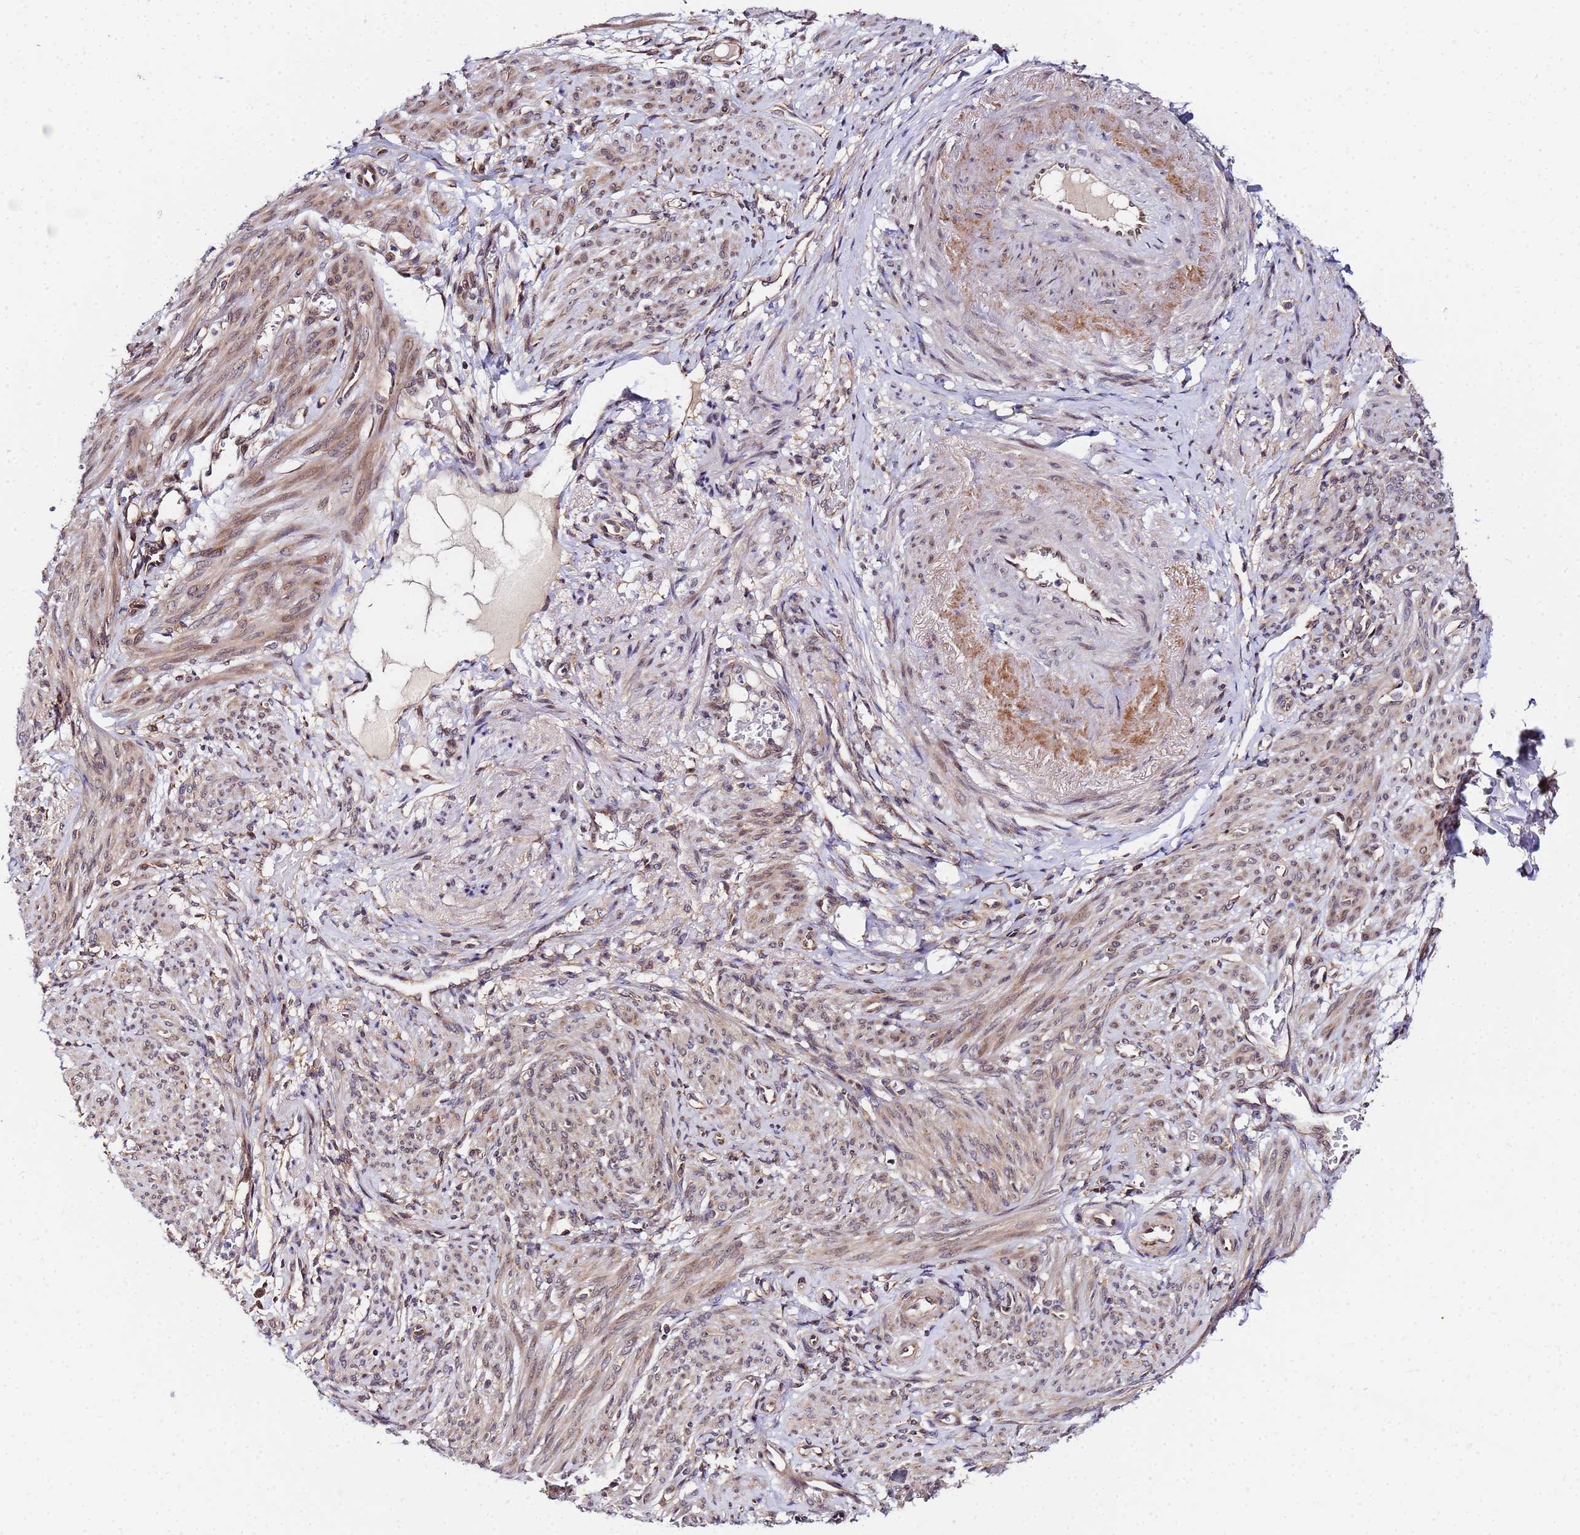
{"staining": {"intensity": "weak", "quantity": "25%-75%", "location": "cytoplasmic/membranous"}, "tissue": "smooth muscle", "cell_type": "Smooth muscle cells", "image_type": "normal", "snomed": [{"axis": "morphology", "description": "Normal tissue, NOS"}, {"axis": "topography", "description": "Smooth muscle"}], "caption": "Immunohistochemistry (IHC) of benign smooth muscle shows low levels of weak cytoplasmic/membranous positivity in about 25%-75% of smooth muscle cells.", "gene": "UNC93B1", "patient": {"sex": "female", "age": 39}}